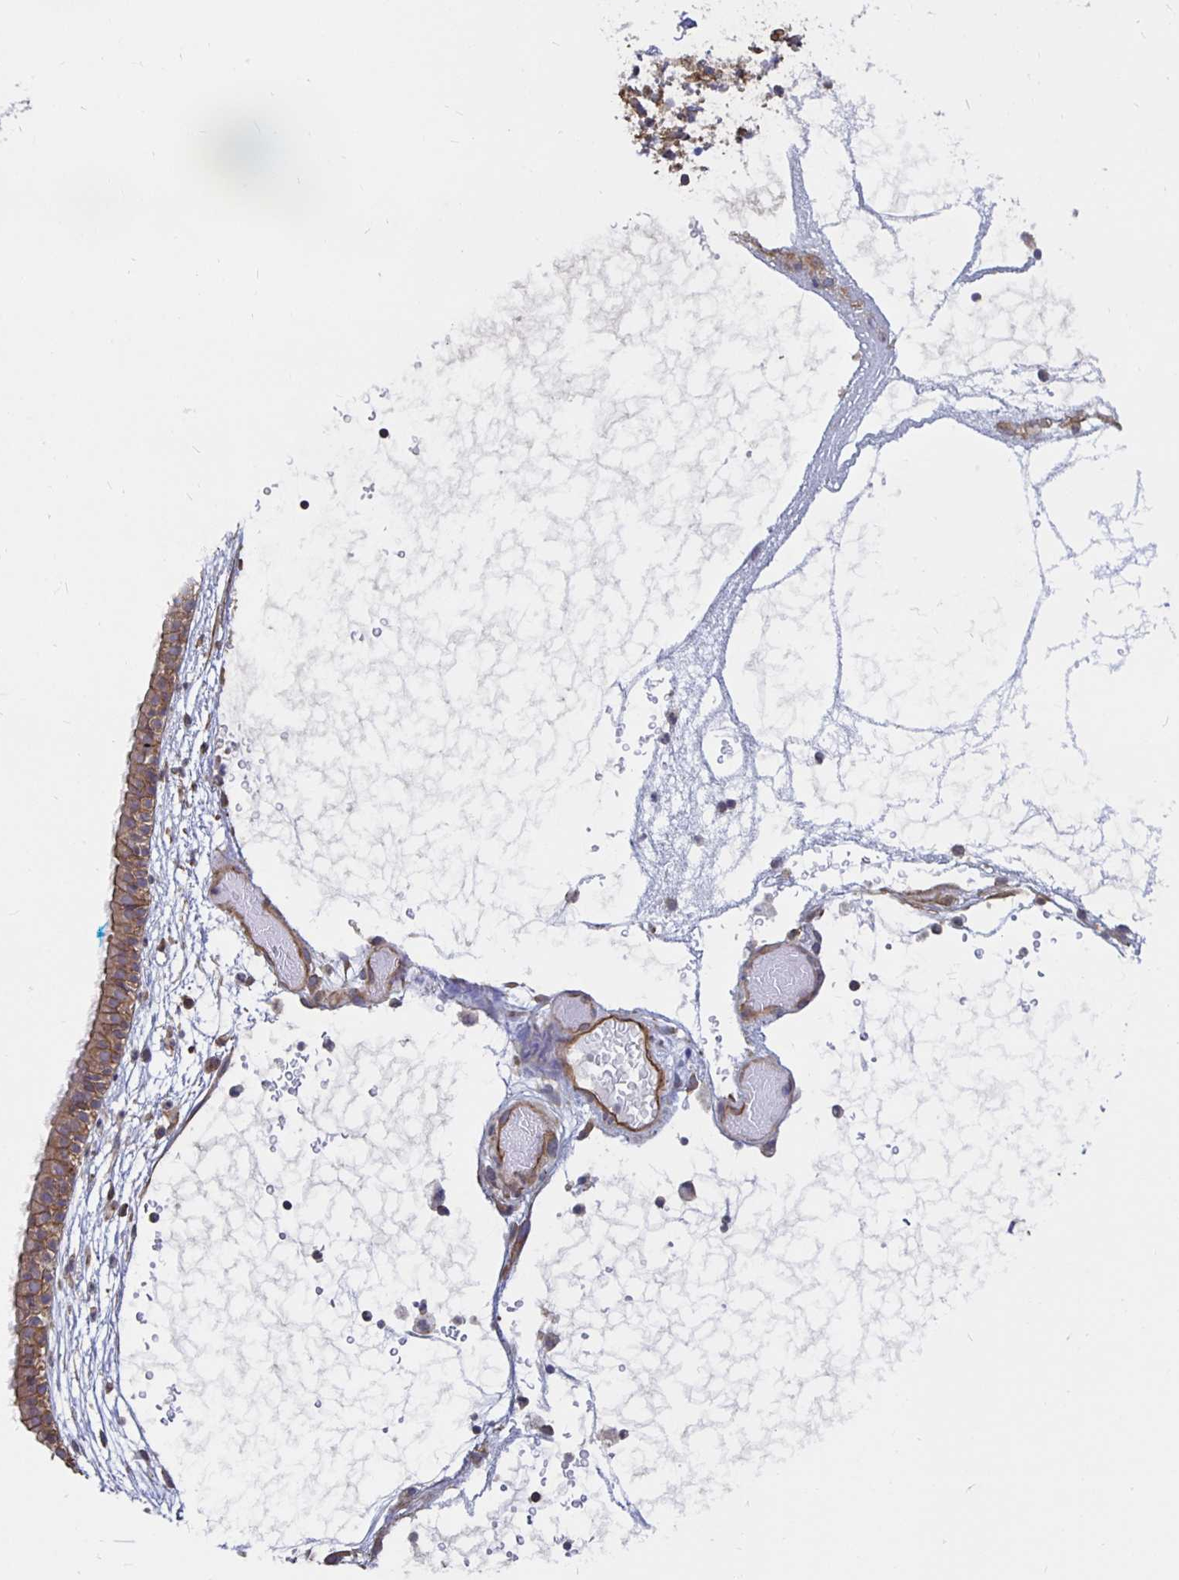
{"staining": {"intensity": "moderate", "quantity": ">75%", "location": "cytoplasmic/membranous"}, "tissue": "nasopharynx", "cell_type": "Respiratory epithelial cells", "image_type": "normal", "snomed": [{"axis": "morphology", "description": "Normal tissue, NOS"}, {"axis": "topography", "description": "Nasopharynx"}], "caption": "Nasopharynx stained for a protein (brown) reveals moderate cytoplasmic/membranous positive expression in about >75% of respiratory epithelial cells.", "gene": "ARHGEF39", "patient": {"sex": "male", "age": 24}}